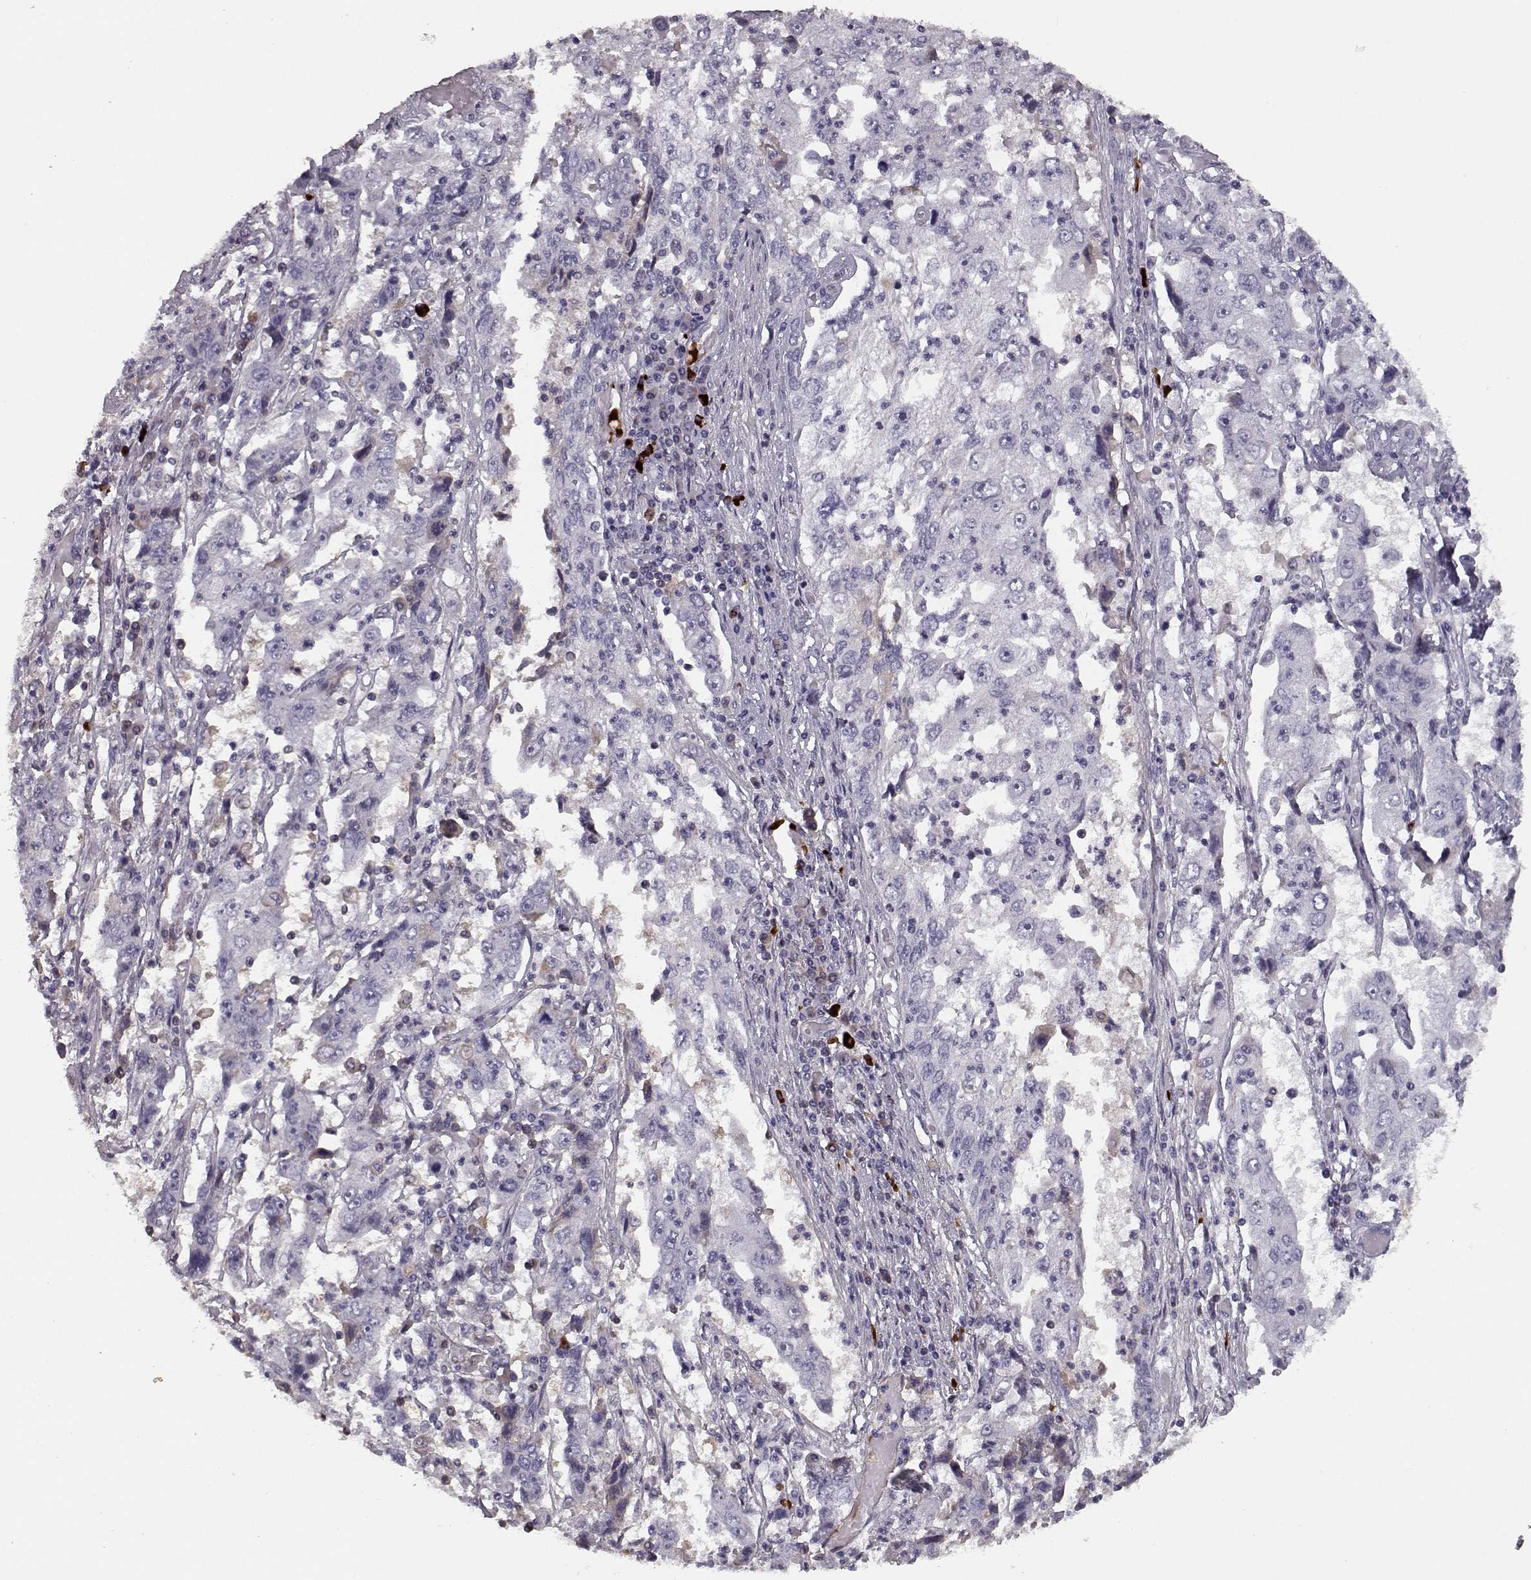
{"staining": {"intensity": "negative", "quantity": "none", "location": "none"}, "tissue": "cervical cancer", "cell_type": "Tumor cells", "image_type": "cancer", "snomed": [{"axis": "morphology", "description": "Squamous cell carcinoma, NOS"}, {"axis": "topography", "description": "Cervix"}], "caption": "An immunohistochemistry (IHC) histopathology image of squamous cell carcinoma (cervical) is shown. There is no staining in tumor cells of squamous cell carcinoma (cervical).", "gene": "CCL19", "patient": {"sex": "female", "age": 36}}